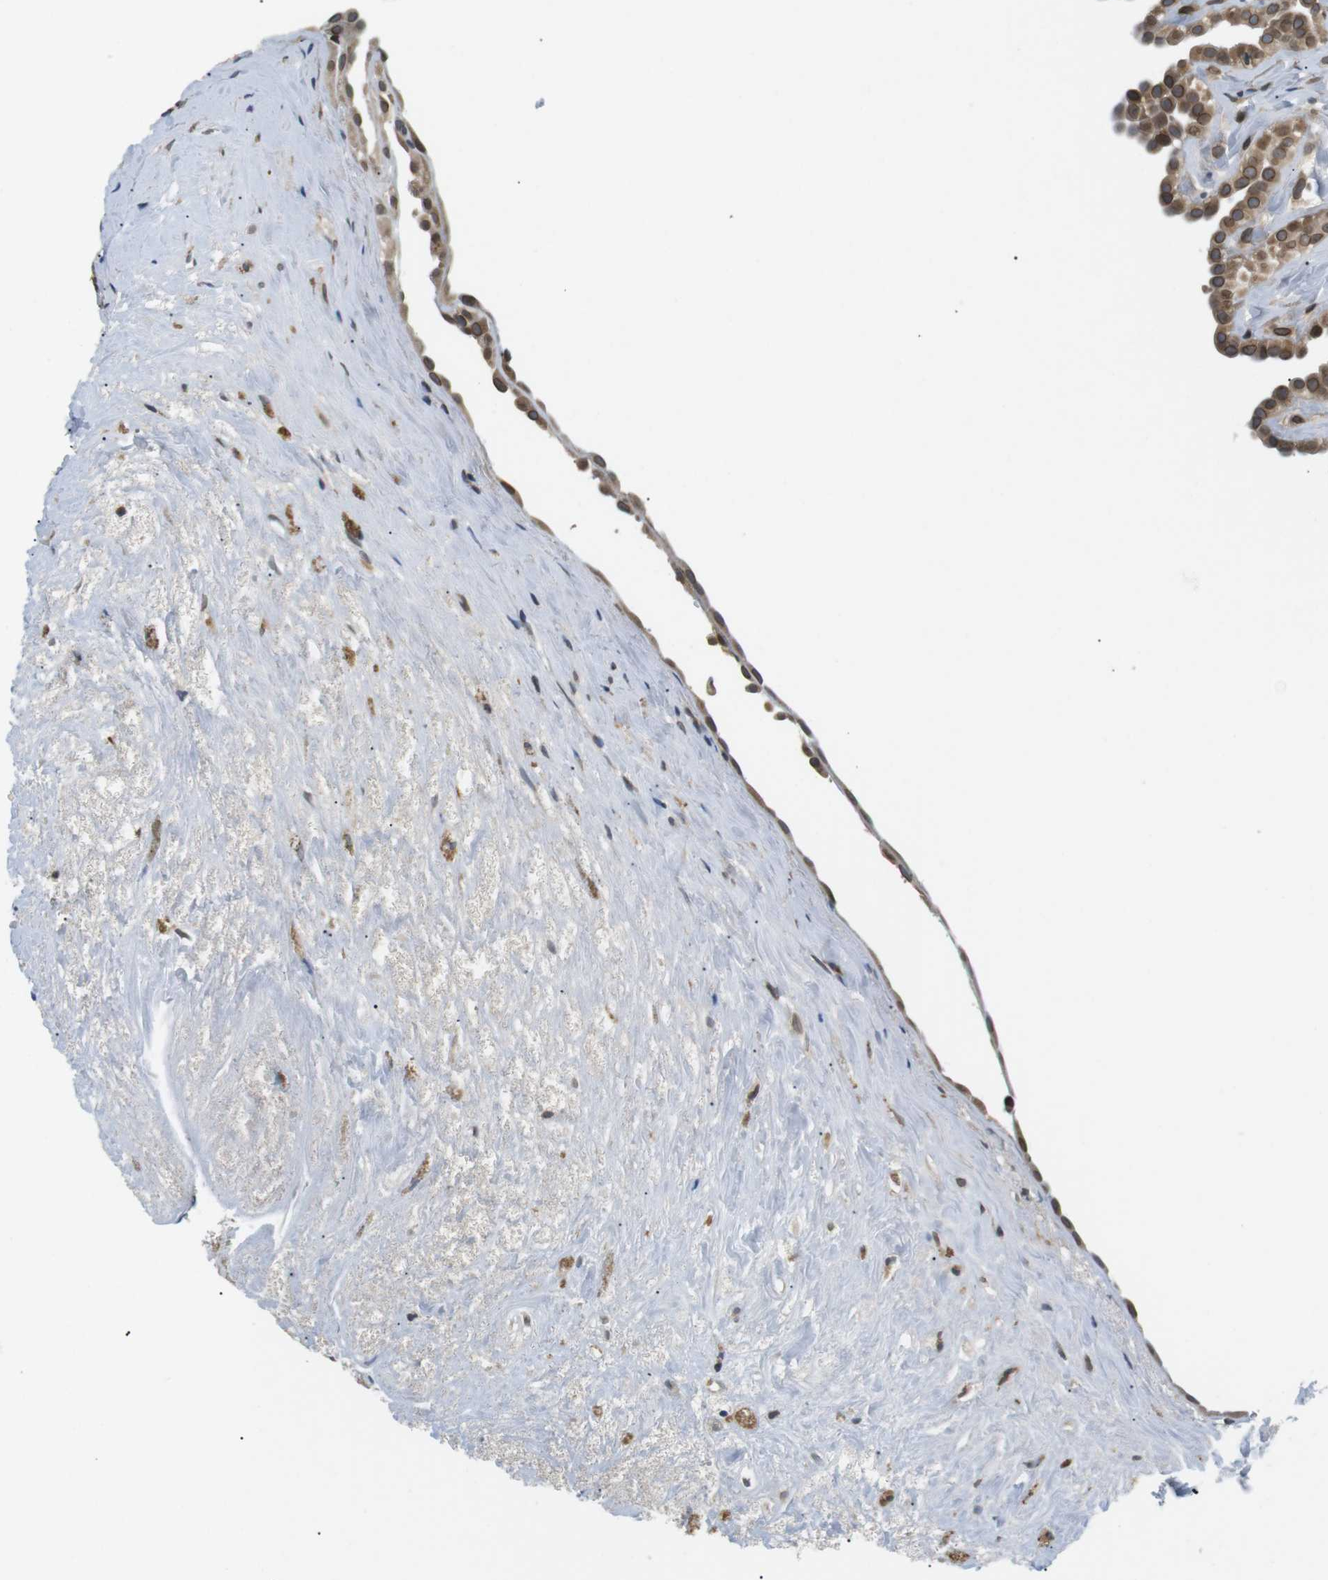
{"staining": {"intensity": "moderate", "quantity": "25%-75%", "location": "cytoplasmic/membranous,nuclear"}, "tissue": "fallopian tube", "cell_type": "Glandular cells", "image_type": "normal", "snomed": [{"axis": "morphology", "description": "Normal tissue, NOS"}, {"axis": "topography", "description": "Fallopian tube"}, {"axis": "topography", "description": "Placenta"}], "caption": "Approximately 25%-75% of glandular cells in benign human fallopian tube show moderate cytoplasmic/membranous,nuclear protein staining as visualized by brown immunohistochemical staining.", "gene": "TMX4", "patient": {"sex": "female", "age": 34}}